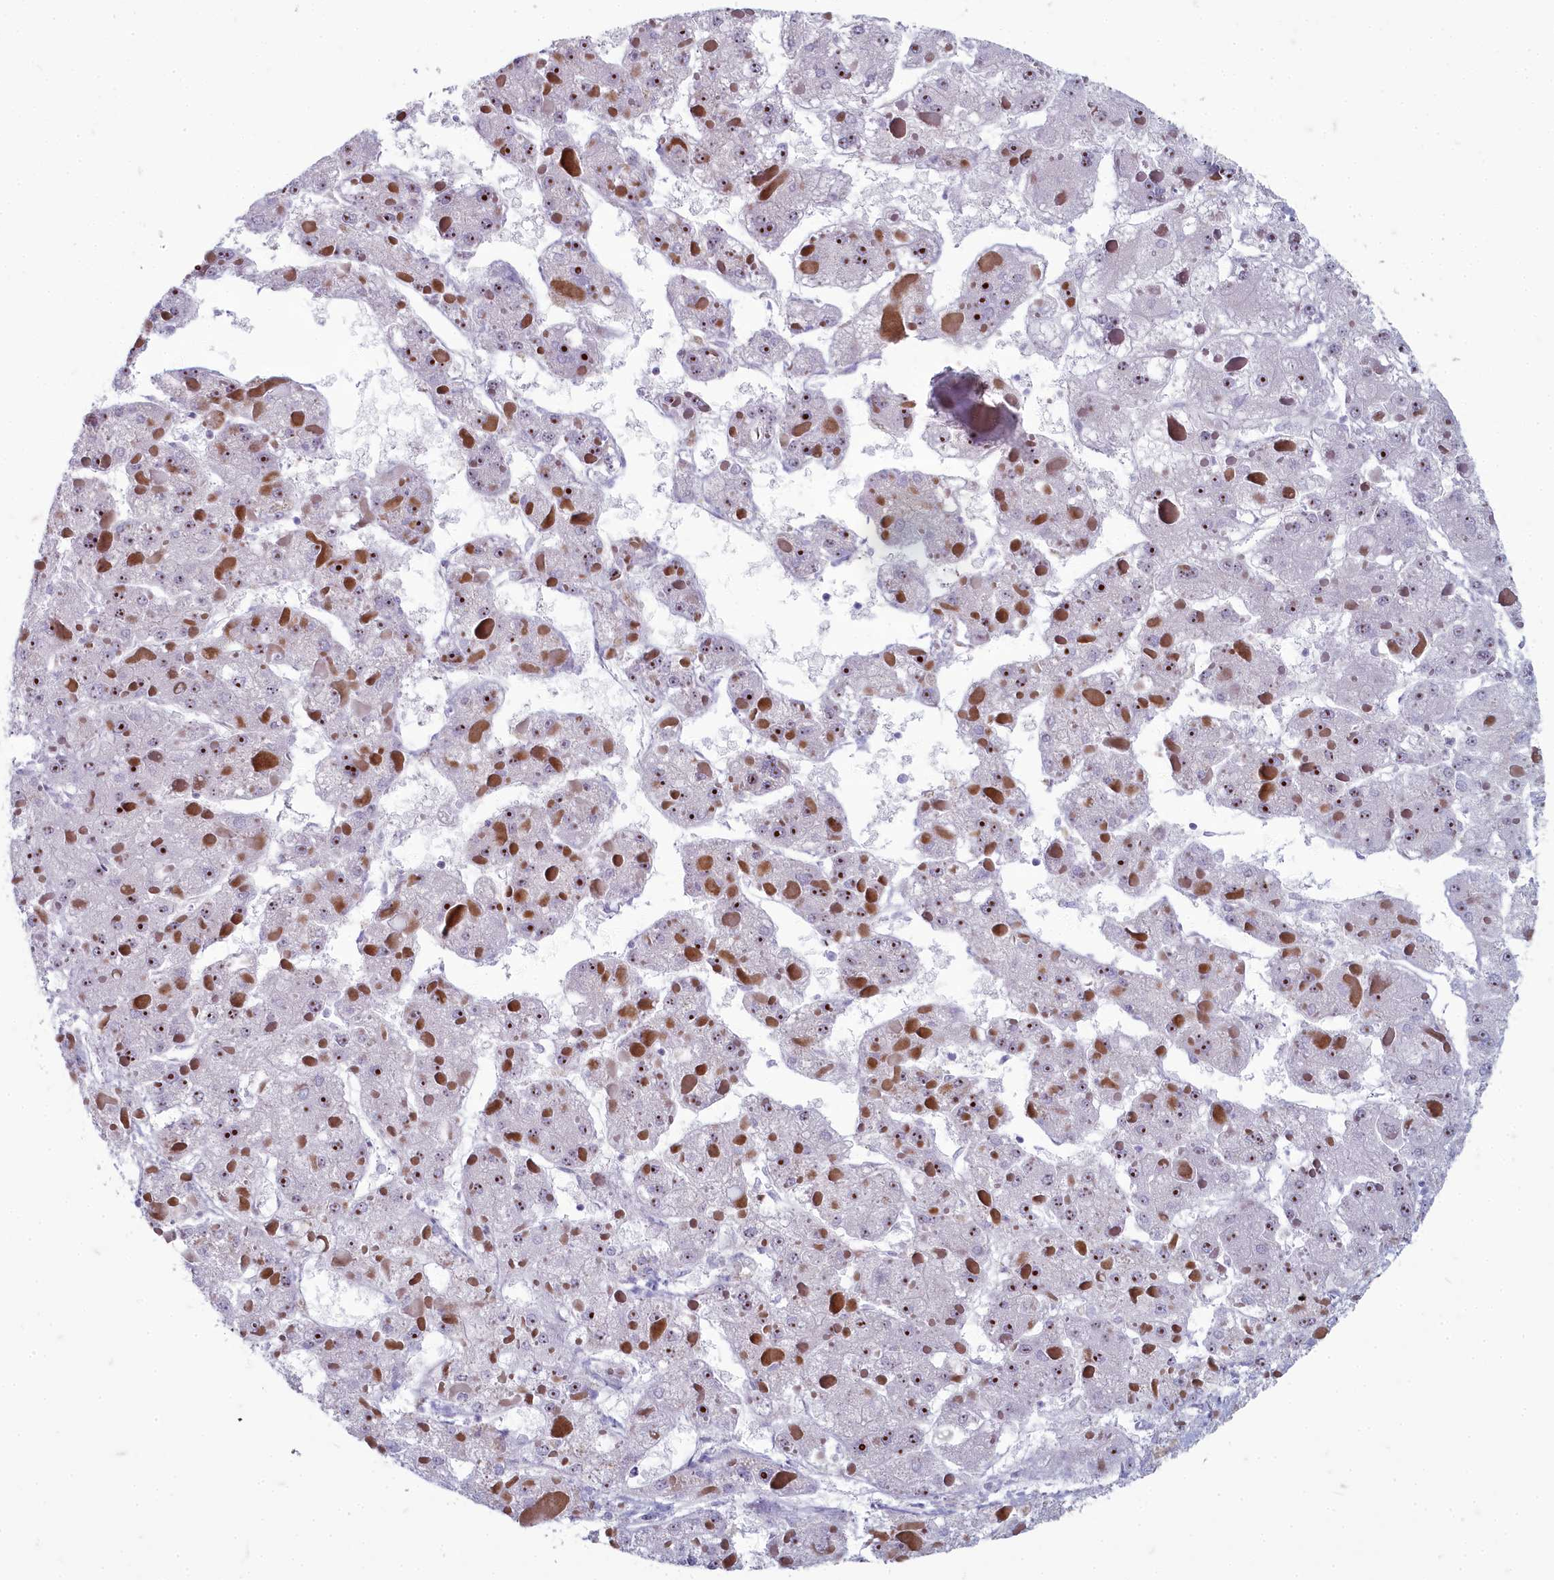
{"staining": {"intensity": "moderate", "quantity": "25%-75%", "location": "nuclear"}, "tissue": "liver cancer", "cell_type": "Tumor cells", "image_type": "cancer", "snomed": [{"axis": "morphology", "description": "Carcinoma, Hepatocellular, NOS"}, {"axis": "topography", "description": "Liver"}], "caption": "The micrograph exhibits immunohistochemical staining of liver cancer (hepatocellular carcinoma). There is moderate nuclear expression is appreciated in about 25%-75% of tumor cells.", "gene": "INSYN2A", "patient": {"sex": "female", "age": 73}}